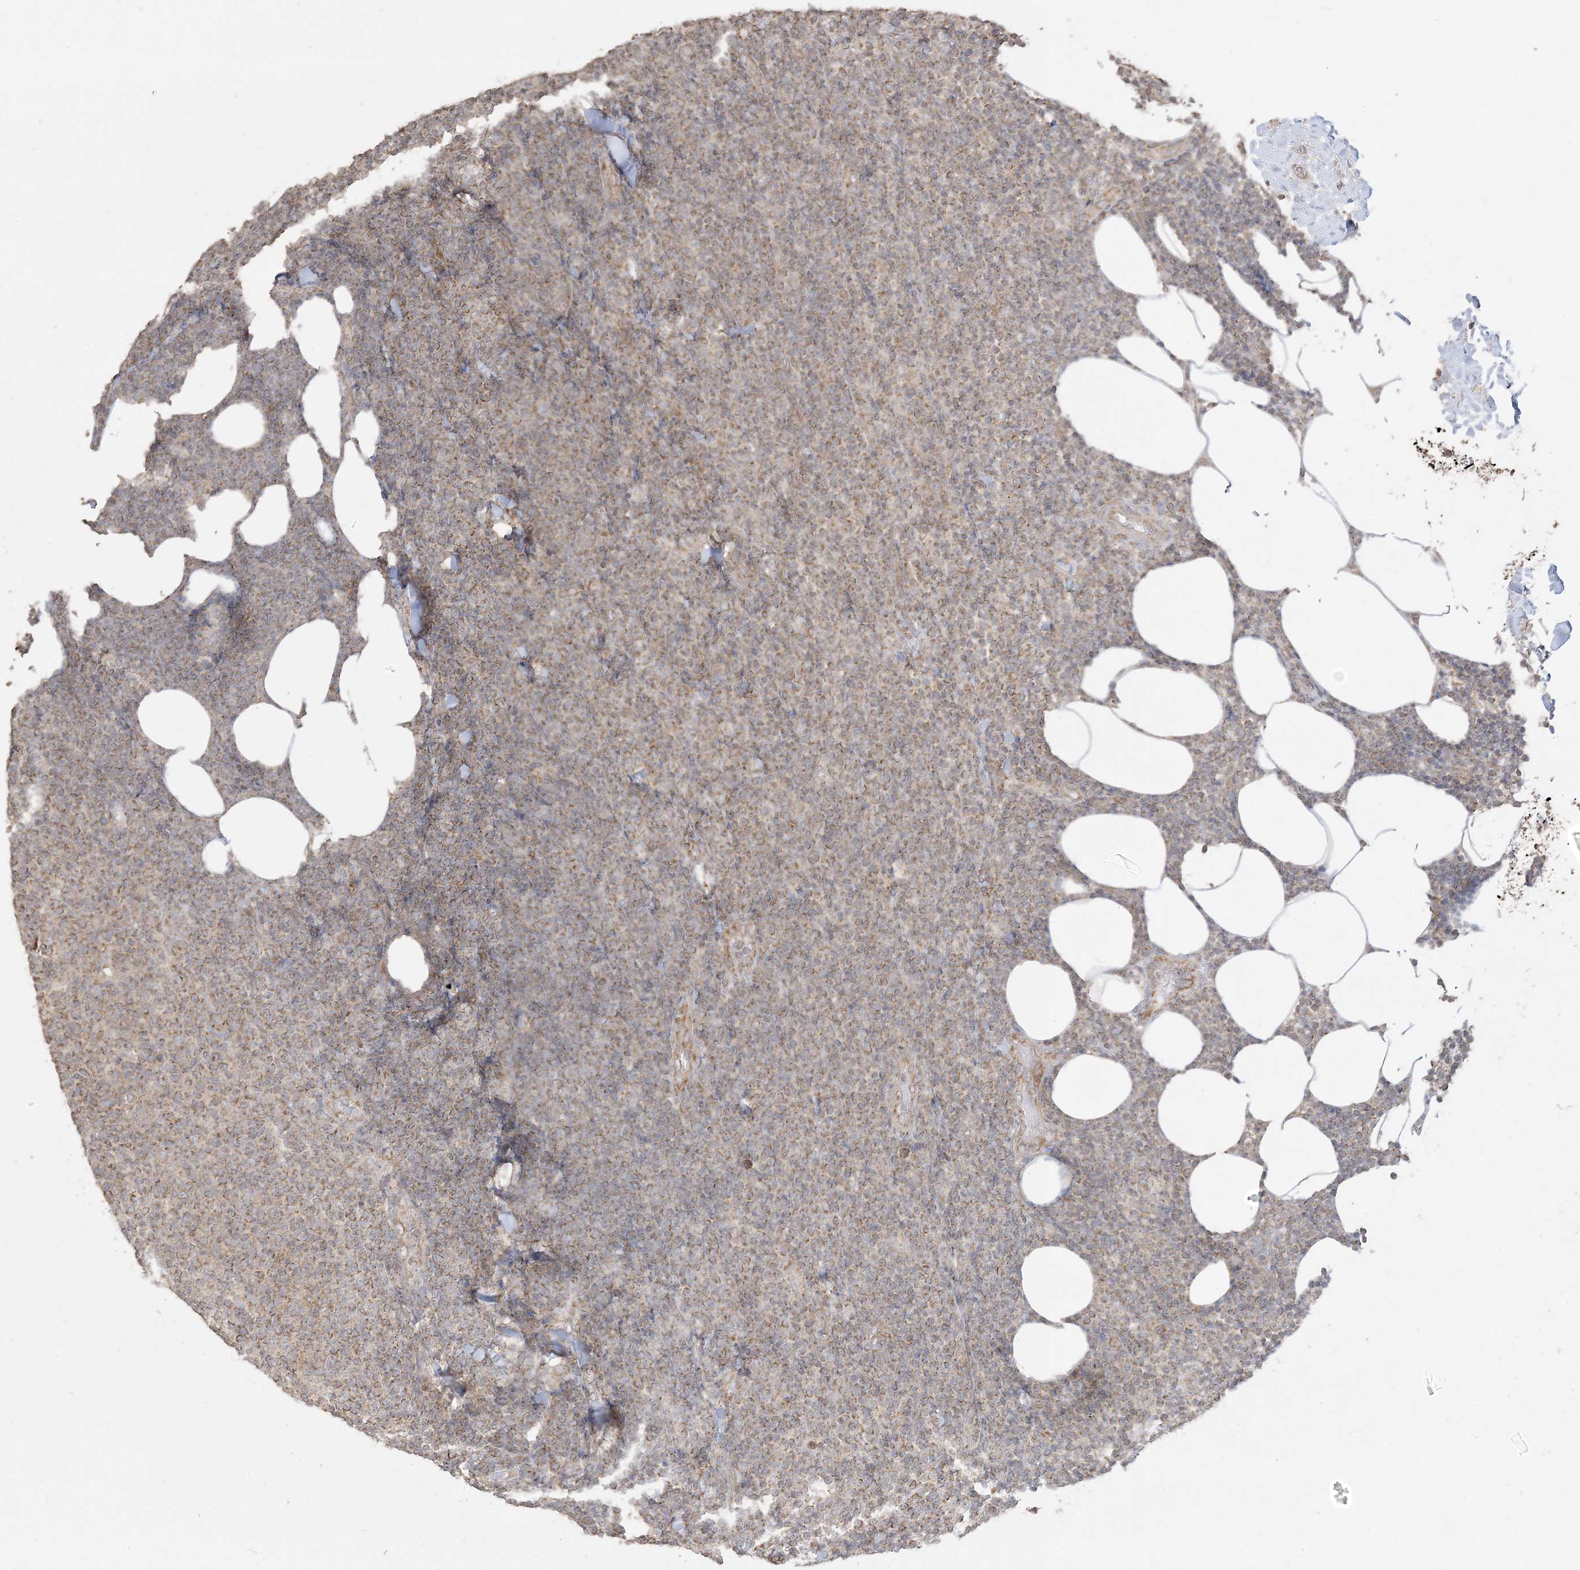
{"staining": {"intensity": "moderate", "quantity": ">75%", "location": "cytoplasmic/membranous"}, "tissue": "lymphoma", "cell_type": "Tumor cells", "image_type": "cancer", "snomed": [{"axis": "morphology", "description": "Malignant lymphoma, non-Hodgkin's type, Low grade"}, {"axis": "topography", "description": "Lymph node"}], "caption": "Low-grade malignant lymphoma, non-Hodgkin's type stained for a protein reveals moderate cytoplasmic/membranous positivity in tumor cells.", "gene": "SIRT3", "patient": {"sex": "male", "age": 66}}